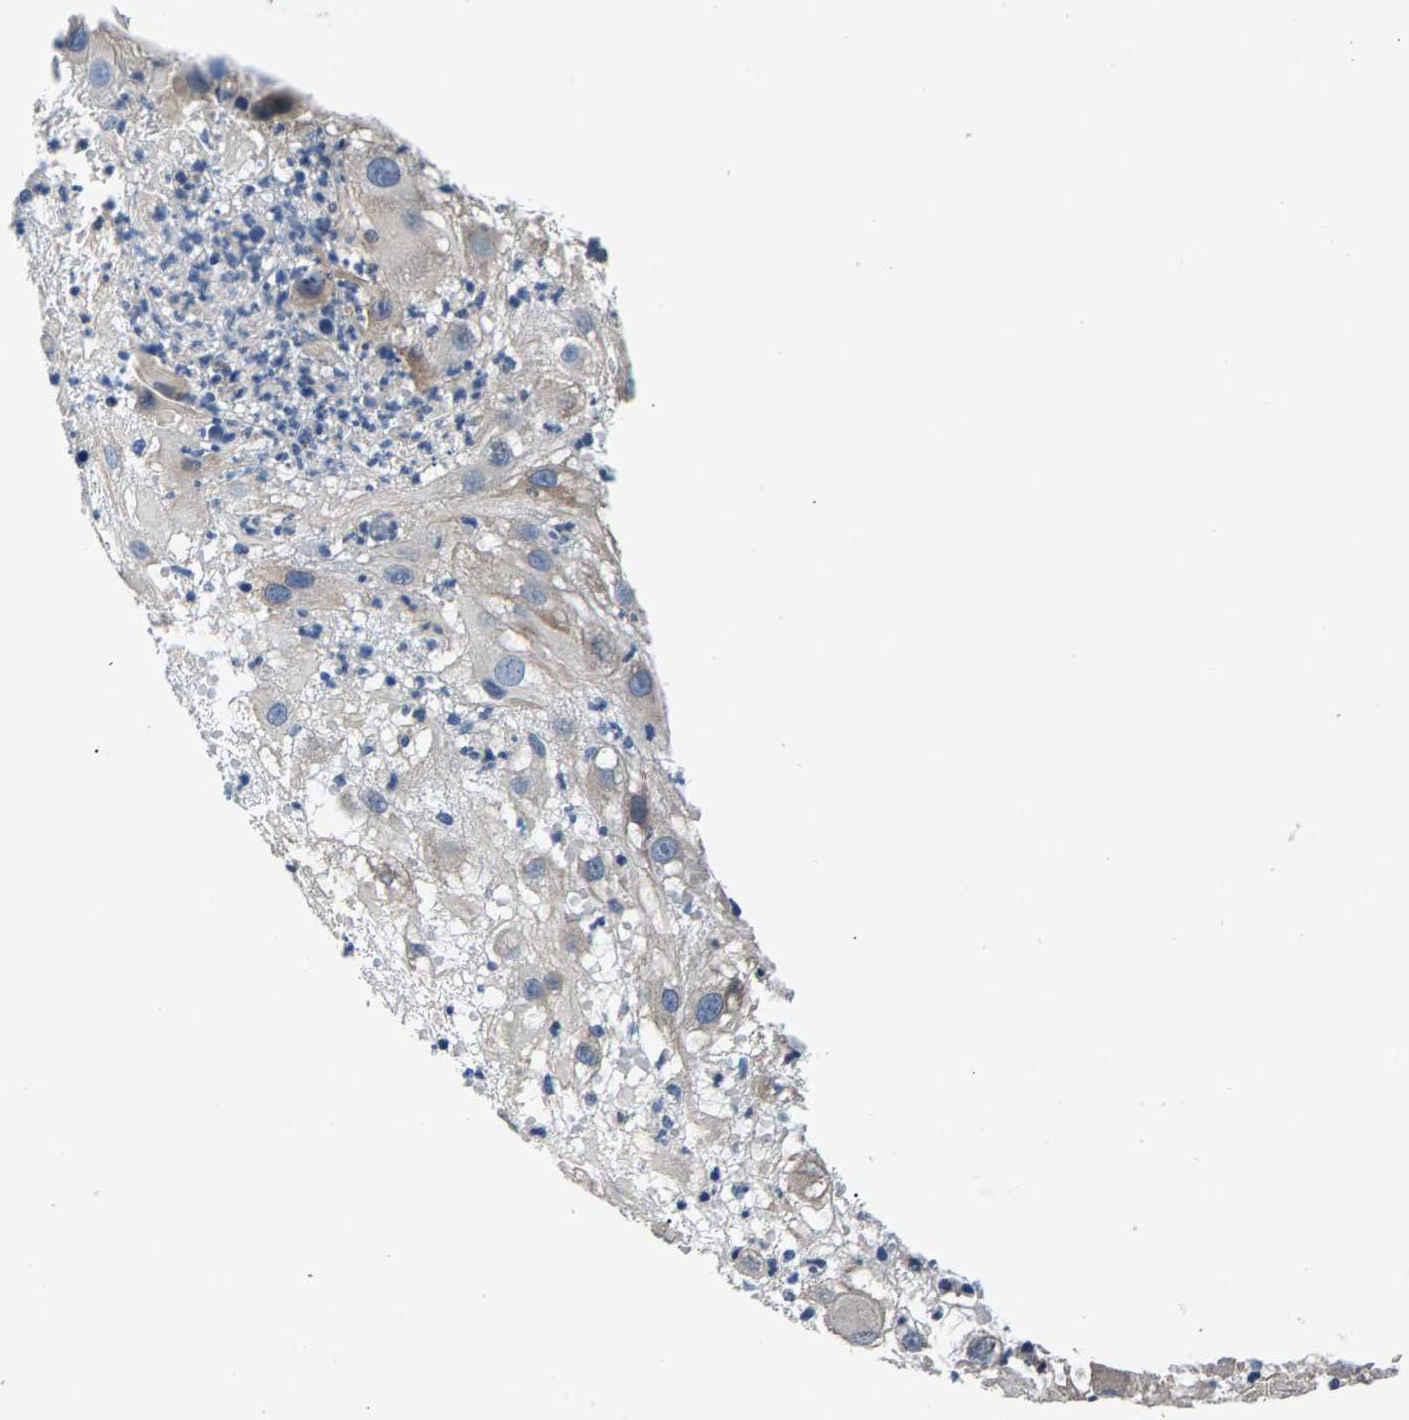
{"staining": {"intensity": "weak", "quantity": ">75%", "location": "cytoplasmic/membranous"}, "tissue": "melanoma", "cell_type": "Tumor cells", "image_type": "cancer", "snomed": [{"axis": "morphology", "description": "Malignant melanoma, NOS"}, {"axis": "topography", "description": "Skin"}], "caption": "Melanoma stained for a protein (brown) shows weak cytoplasmic/membranous positive expression in about >75% of tumor cells.", "gene": "CDRT4", "patient": {"sex": "female", "age": 81}}